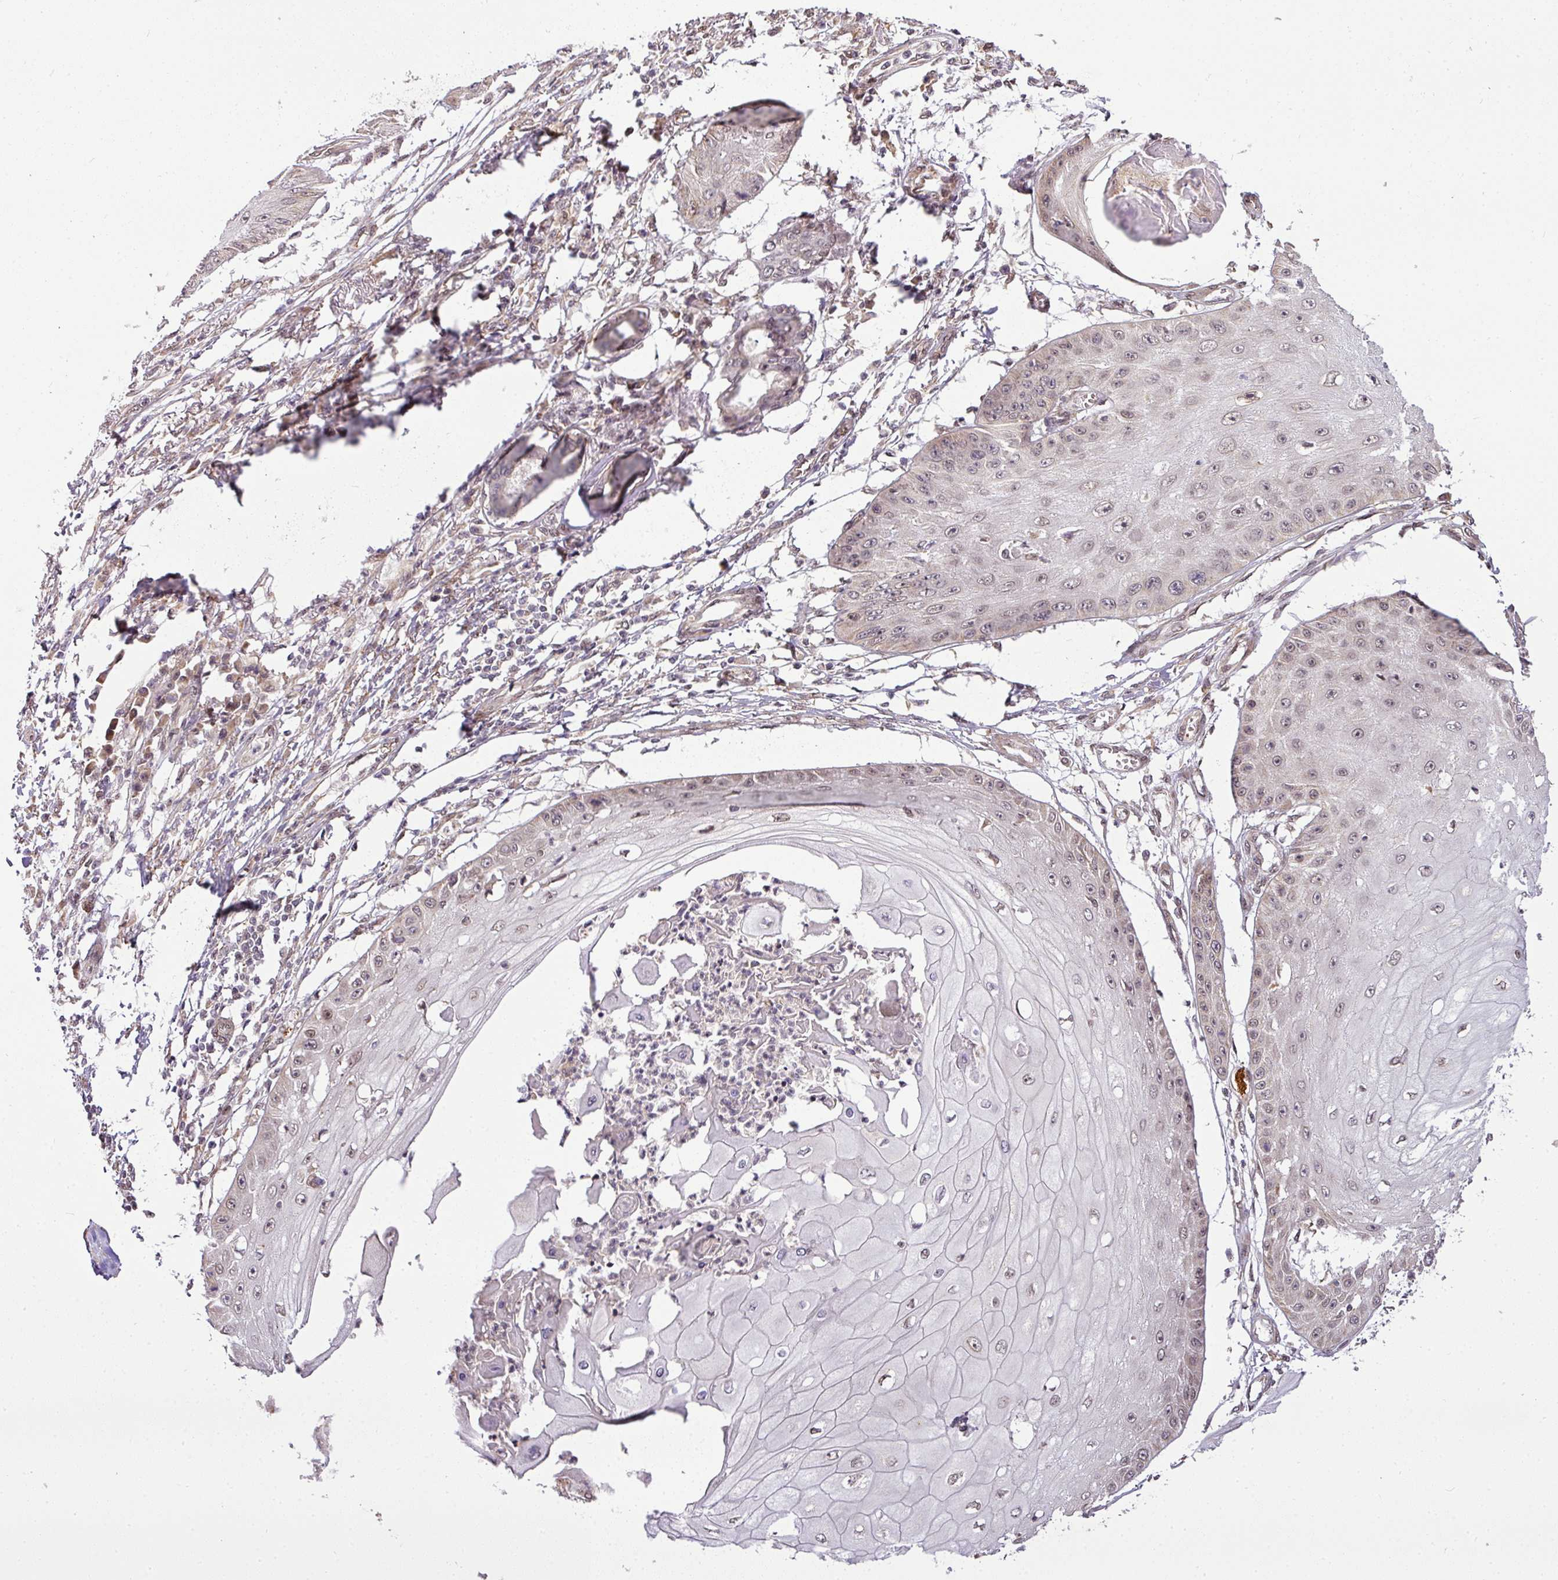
{"staining": {"intensity": "weak", "quantity": "25%-75%", "location": "nuclear"}, "tissue": "skin cancer", "cell_type": "Tumor cells", "image_type": "cancer", "snomed": [{"axis": "morphology", "description": "Squamous cell carcinoma, NOS"}, {"axis": "topography", "description": "Skin"}], "caption": "IHC micrograph of neoplastic tissue: human skin cancer stained using immunohistochemistry (IHC) exhibits low levels of weak protein expression localized specifically in the nuclear of tumor cells, appearing as a nuclear brown color.", "gene": "C1orf226", "patient": {"sex": "male", "age": 70}}